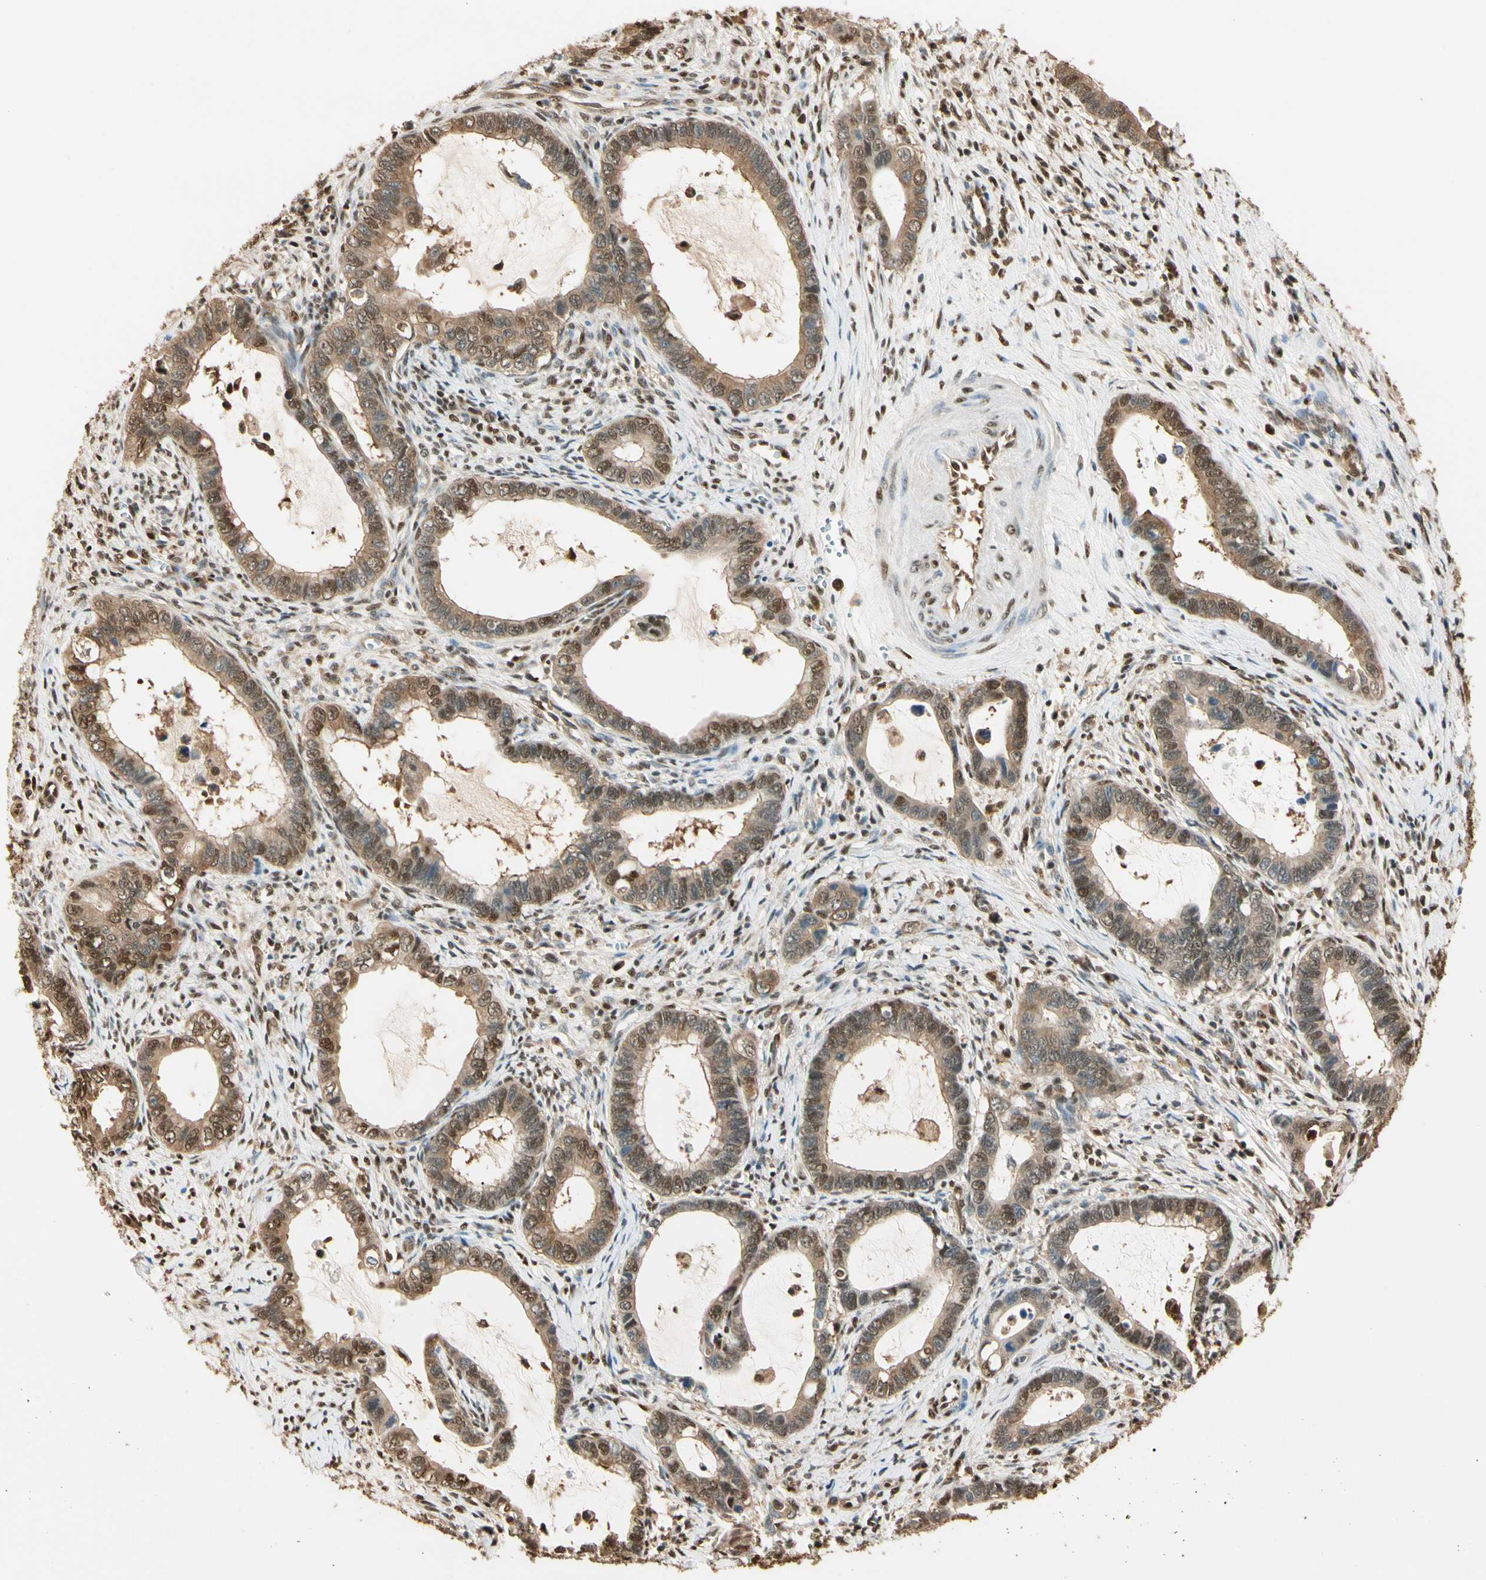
{"staining": {"intensity": "moderate", "quantity": ">75%", "location": "cytoplasmic/membranous,nuclear"}, "tissue": "cervical cancer", "cell_type": "Tumor cells", "image_type": "cancer", "snomed": [{"axis": "morphology", "description": "Adenocarcinoma, NOS"}, {"axis": "topography", "description": "Cervix"}], "caption": "The histopathology image exhibits a brown stain indicating the presence of a protein in the cytoplasmic/membranous and nuclear of tumor cells in adenocarcinoma (cervical).", "gene": "PNCK", "patient": {"sex": "female", "age": 44}}